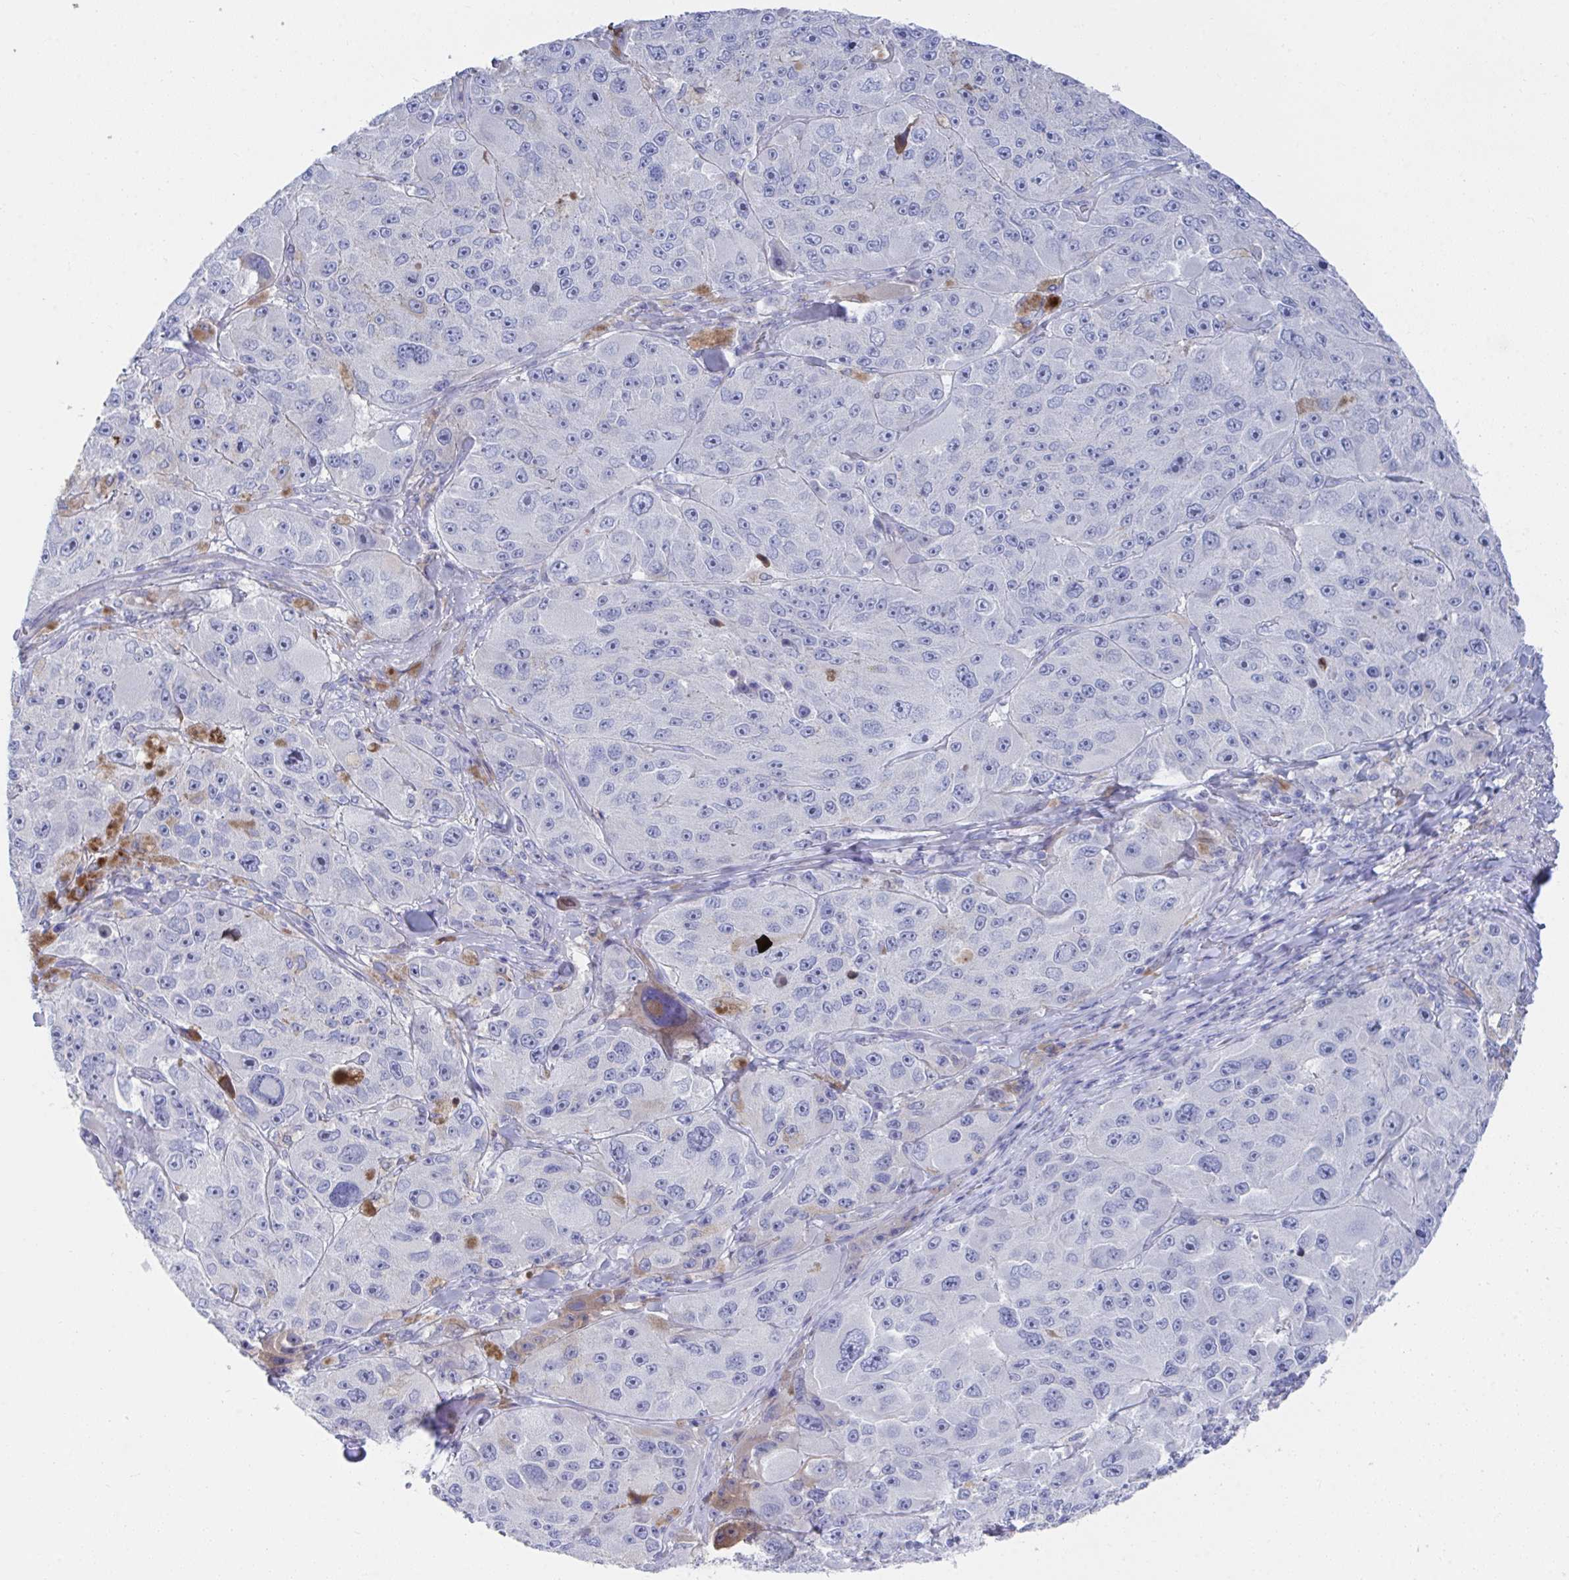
{"staining": {"intensity": "negative", "quantity": "none", "location": "none"}, "tissue": "melanoma", "cell_type": "Tumor cells", "image_type": "cancer", "snomed": [{"axis": "morphology", "description": "Malignant melanoma, Metastatic site"}, {"axis": "topography", "description": "Lymph node"}], "caption": "Melanoma stained for a protein using immunohistochemistry (IHC) shows no expression tumor cells.", "gene": "TNFAIP6", "patient": {"sex": "male", "age": 62}}